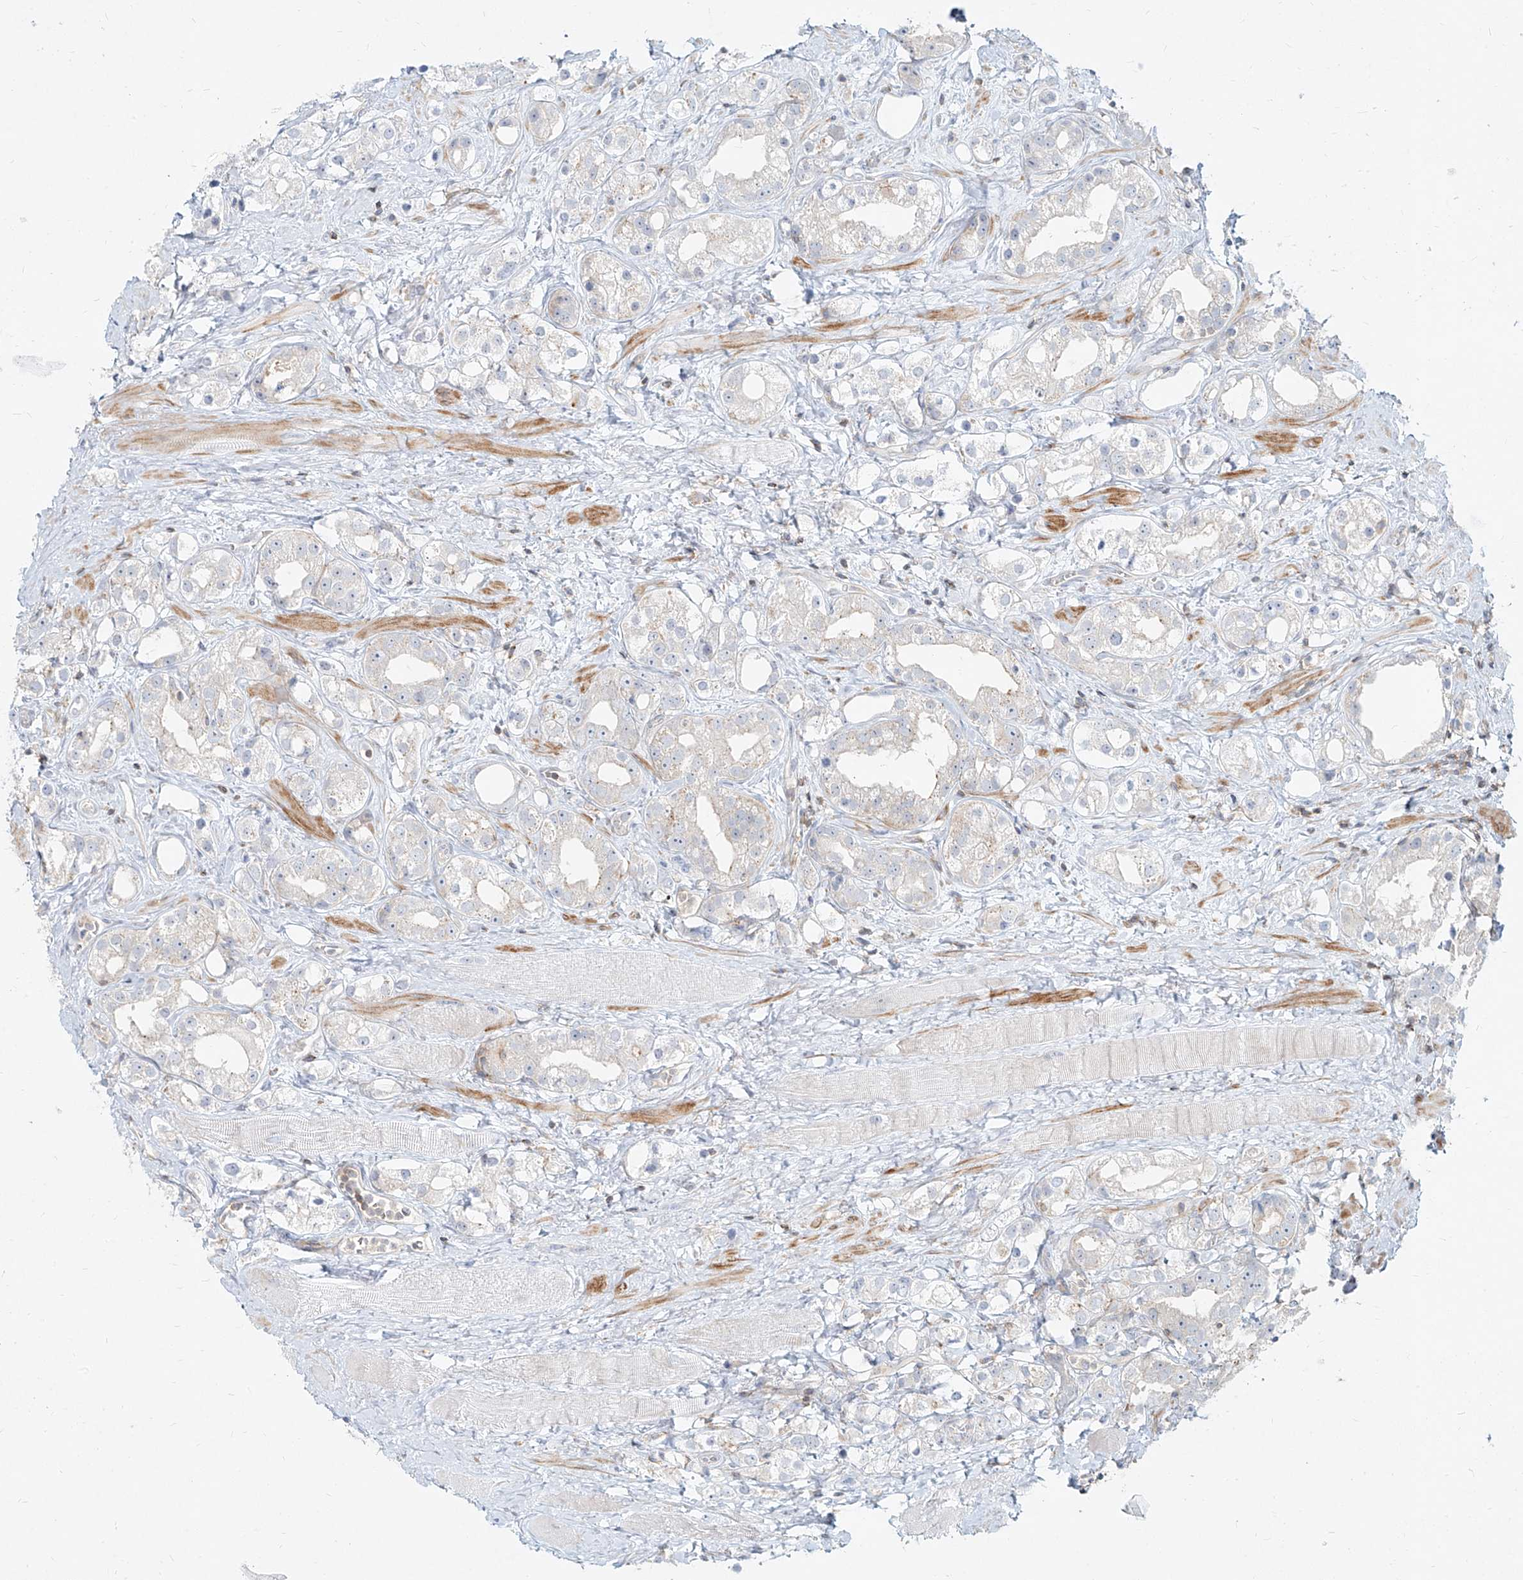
{"staining": {"intensity": "negative", "quantity": "none", "location": "none"}, "tissue": "prostate cancer", "cell_type": "Tumor cells", "image_type": "cancer", "snomed": [{"axis": "morphology", "description": "Adenocarcinoma, NOS"}, {"axis": "topography", "description": "Prostate"}], "caption": "Immunohistochemistry (IHC) micrograph of neoplastic tissue: human prostate adenocarcinoma stained with DAB (3,3'-diaminobenzidine) demonstrates no significant protein expression in tumor cells. Brightfield microscopy of immunohistochemistry stained with DAB (brown) and hematoxylin (blue), captured at high magnification.", "gene": "SLC2A12", "patient": {"sex": "male", "age": 79}}